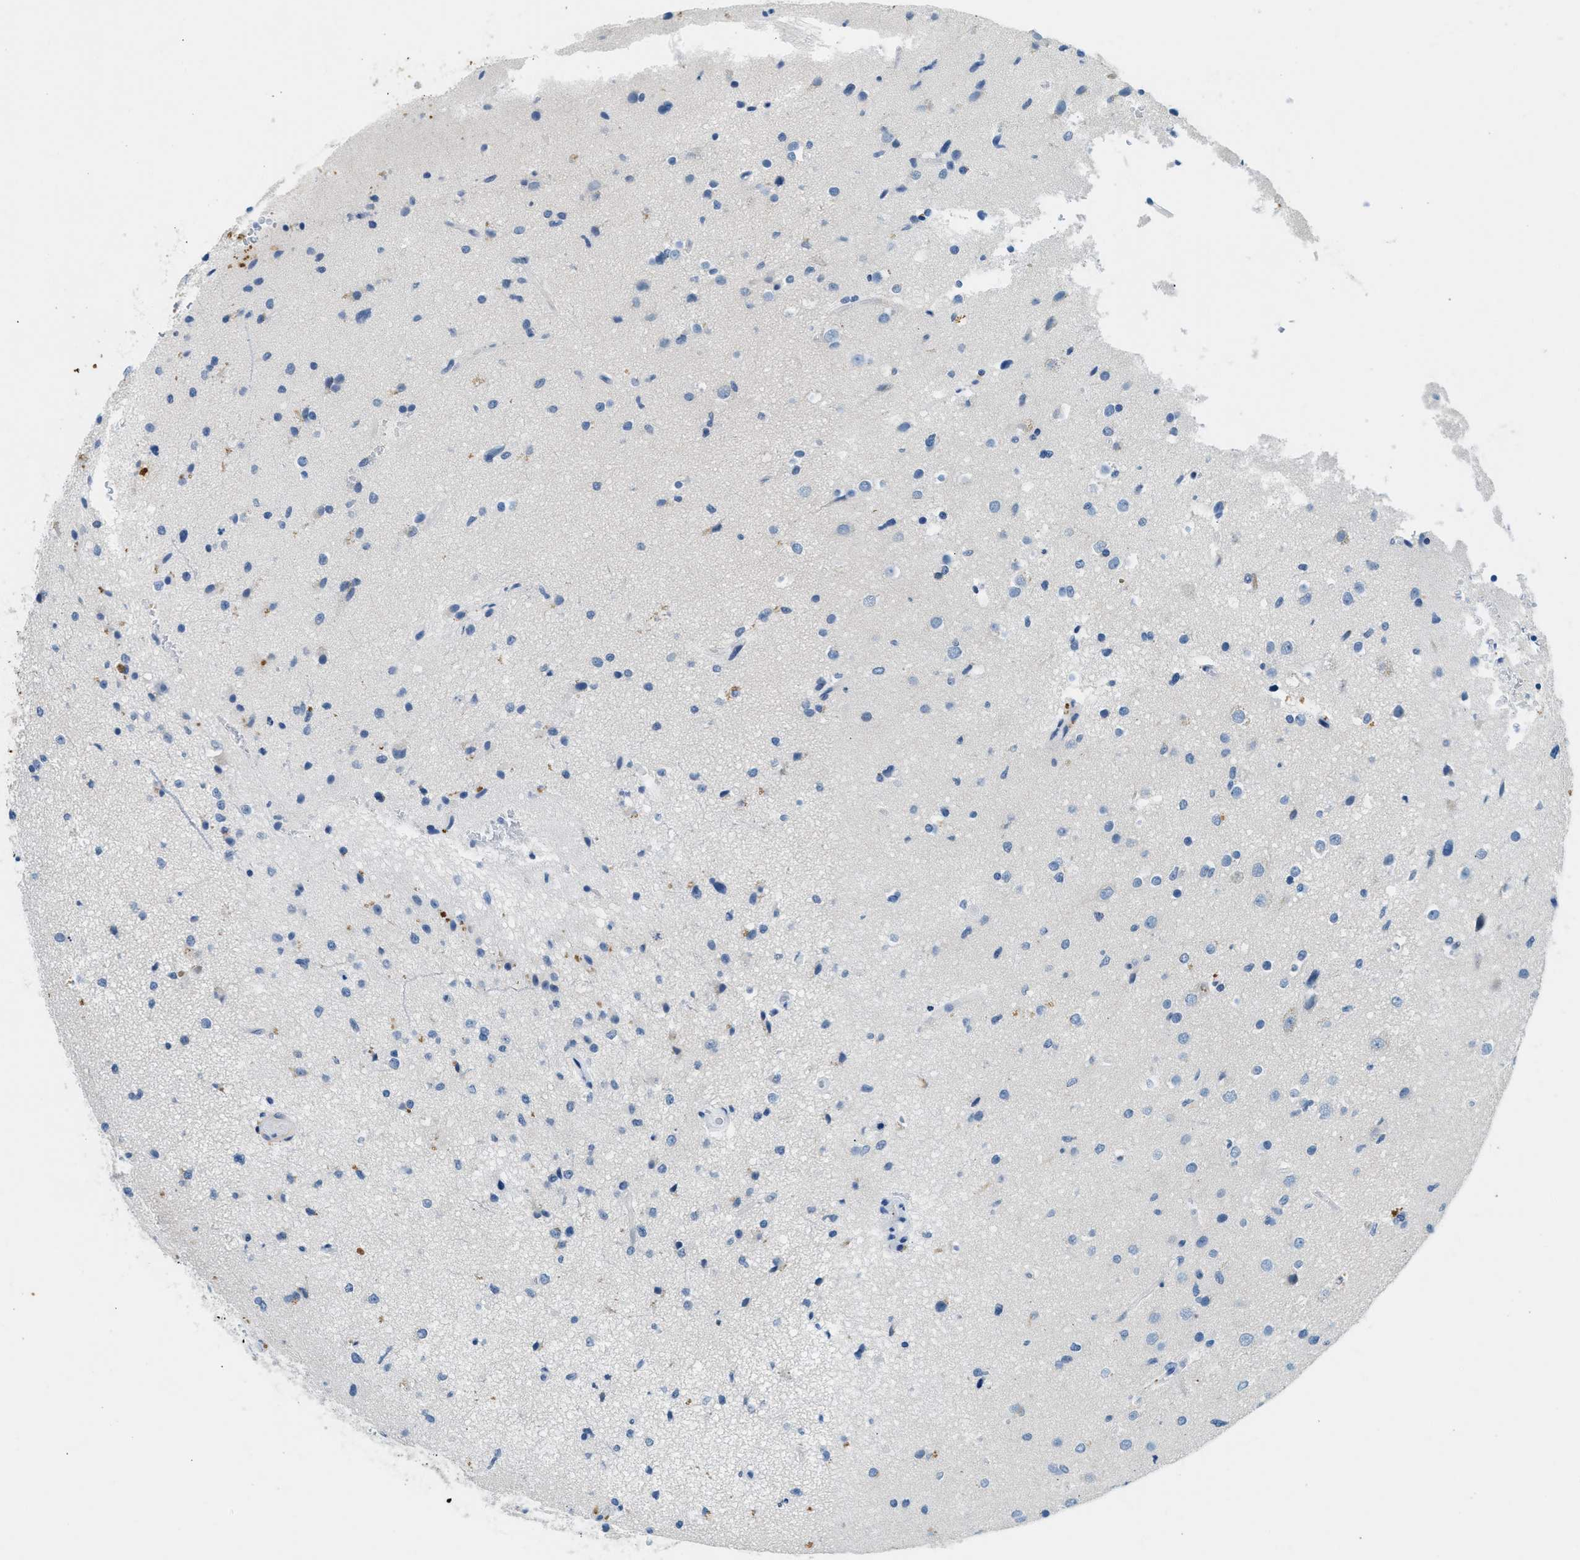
{"staining": {"intensity": "negative", "quantity": "none", "location": "none"}, "tissue": "glioma", "cell_type": "Tumor cells", "image_type": "cancer", "snomed": [{"axis": "morphology", "description": "Glioma, malignant, High grade"}, {"axis": "topography", "description": "Brain"}], "caption": "Histopathology image shows no protein positivity in tumor cells of glioma tissue. (Immunohistochemistry (ihc), brightfield microscopy, high magnification).", "gene": "CFAP20", "patient": {"sex": "male", "age": 33}}